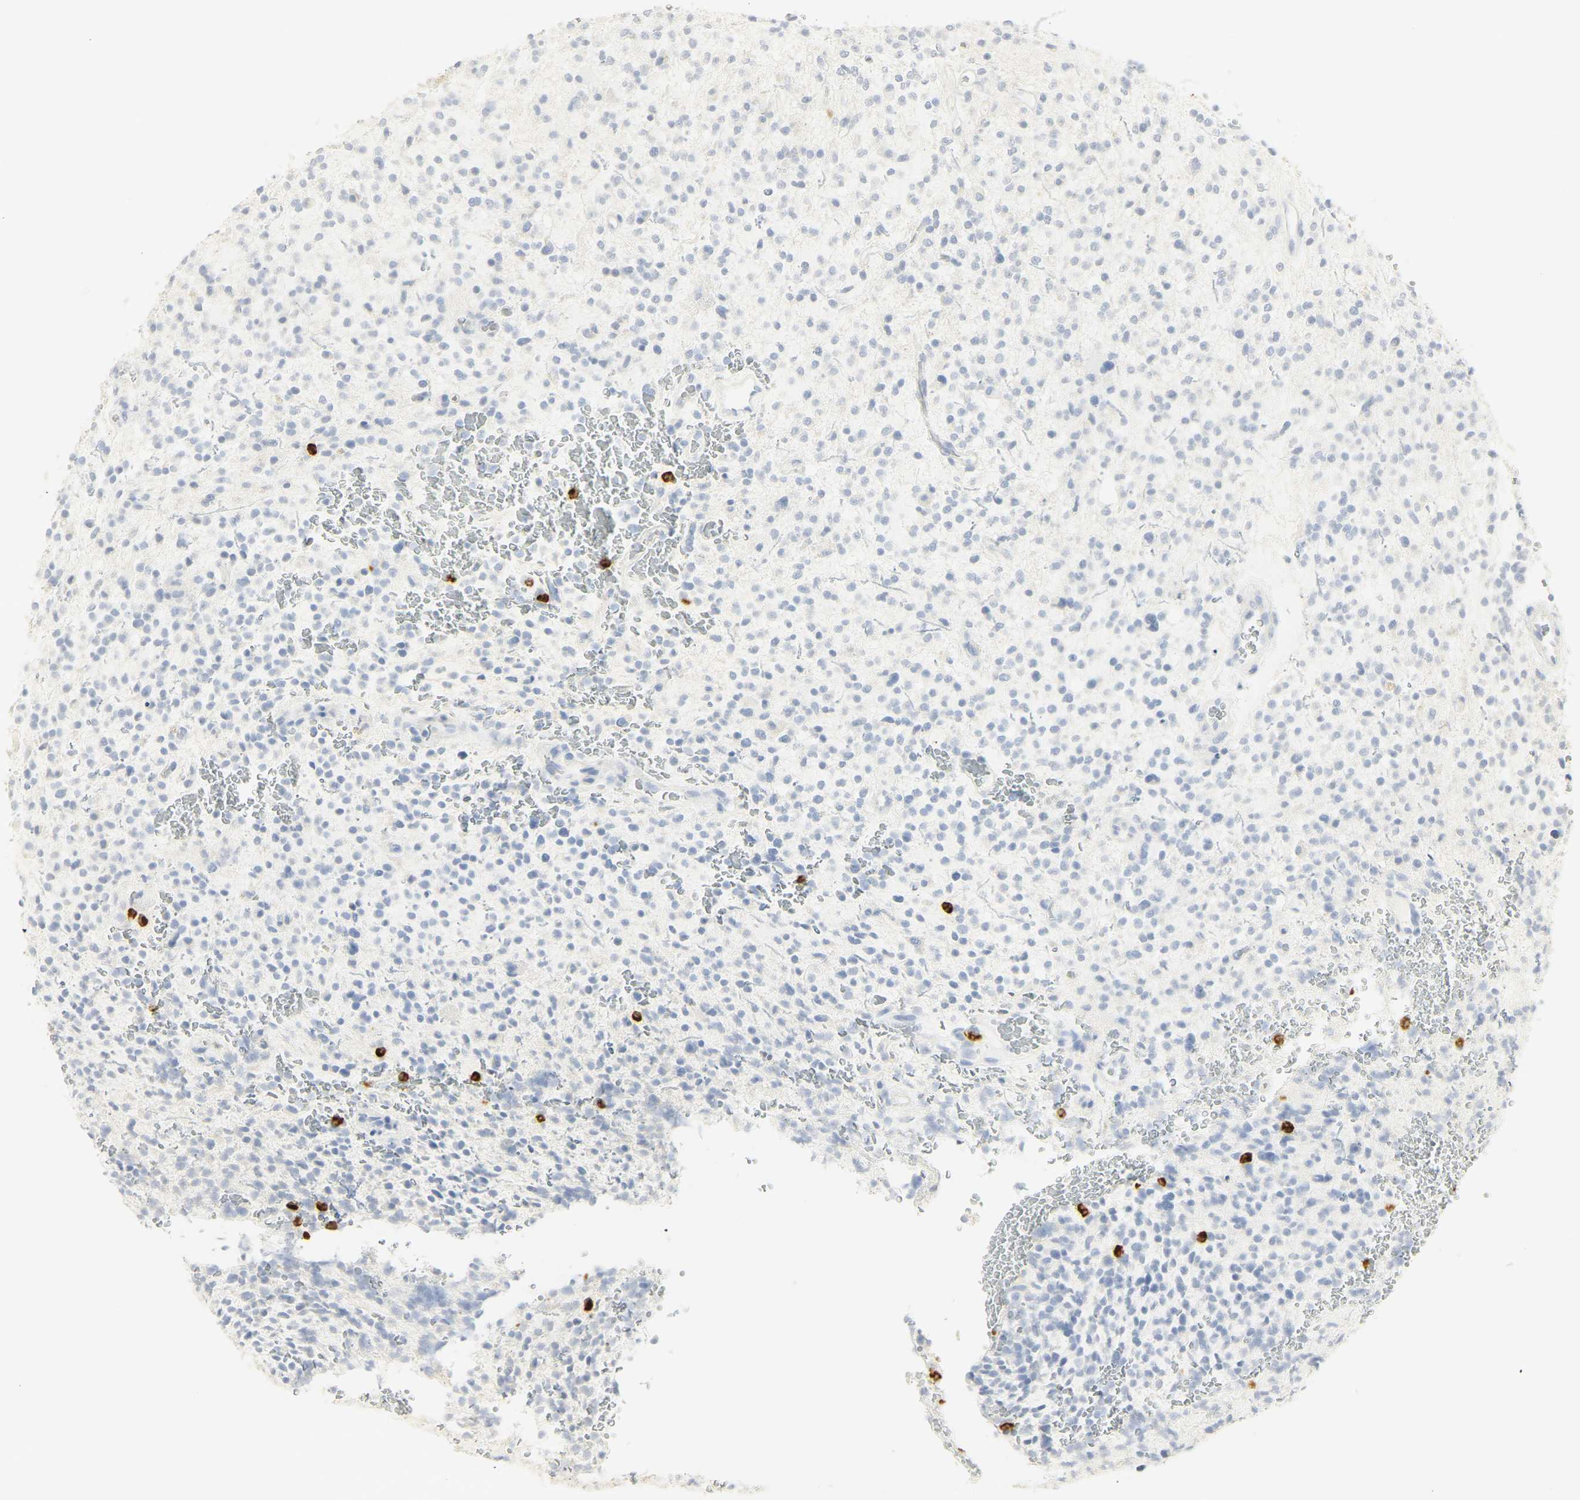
{"staining": {"intensity": "negative", "quantity": "none", "location": "none"}, "tissue": "glioma", "cell_type": "Tumor cells", "image_type": "cancer", "snomed": [{"axis": "morphology", "description": "Glioma, malignant, High grade"}, {"axis": "topography", "description": "Brain"}], "caption": "This photomicrograph is of glioma stained with immunohistochemistry (IHC) to label a protein in brown with the nuclei are counter-stained blue. There is no positivity in tumor cells.", "gene": "CEACAM5", "patient": {"sex": "male", "age": 48}}